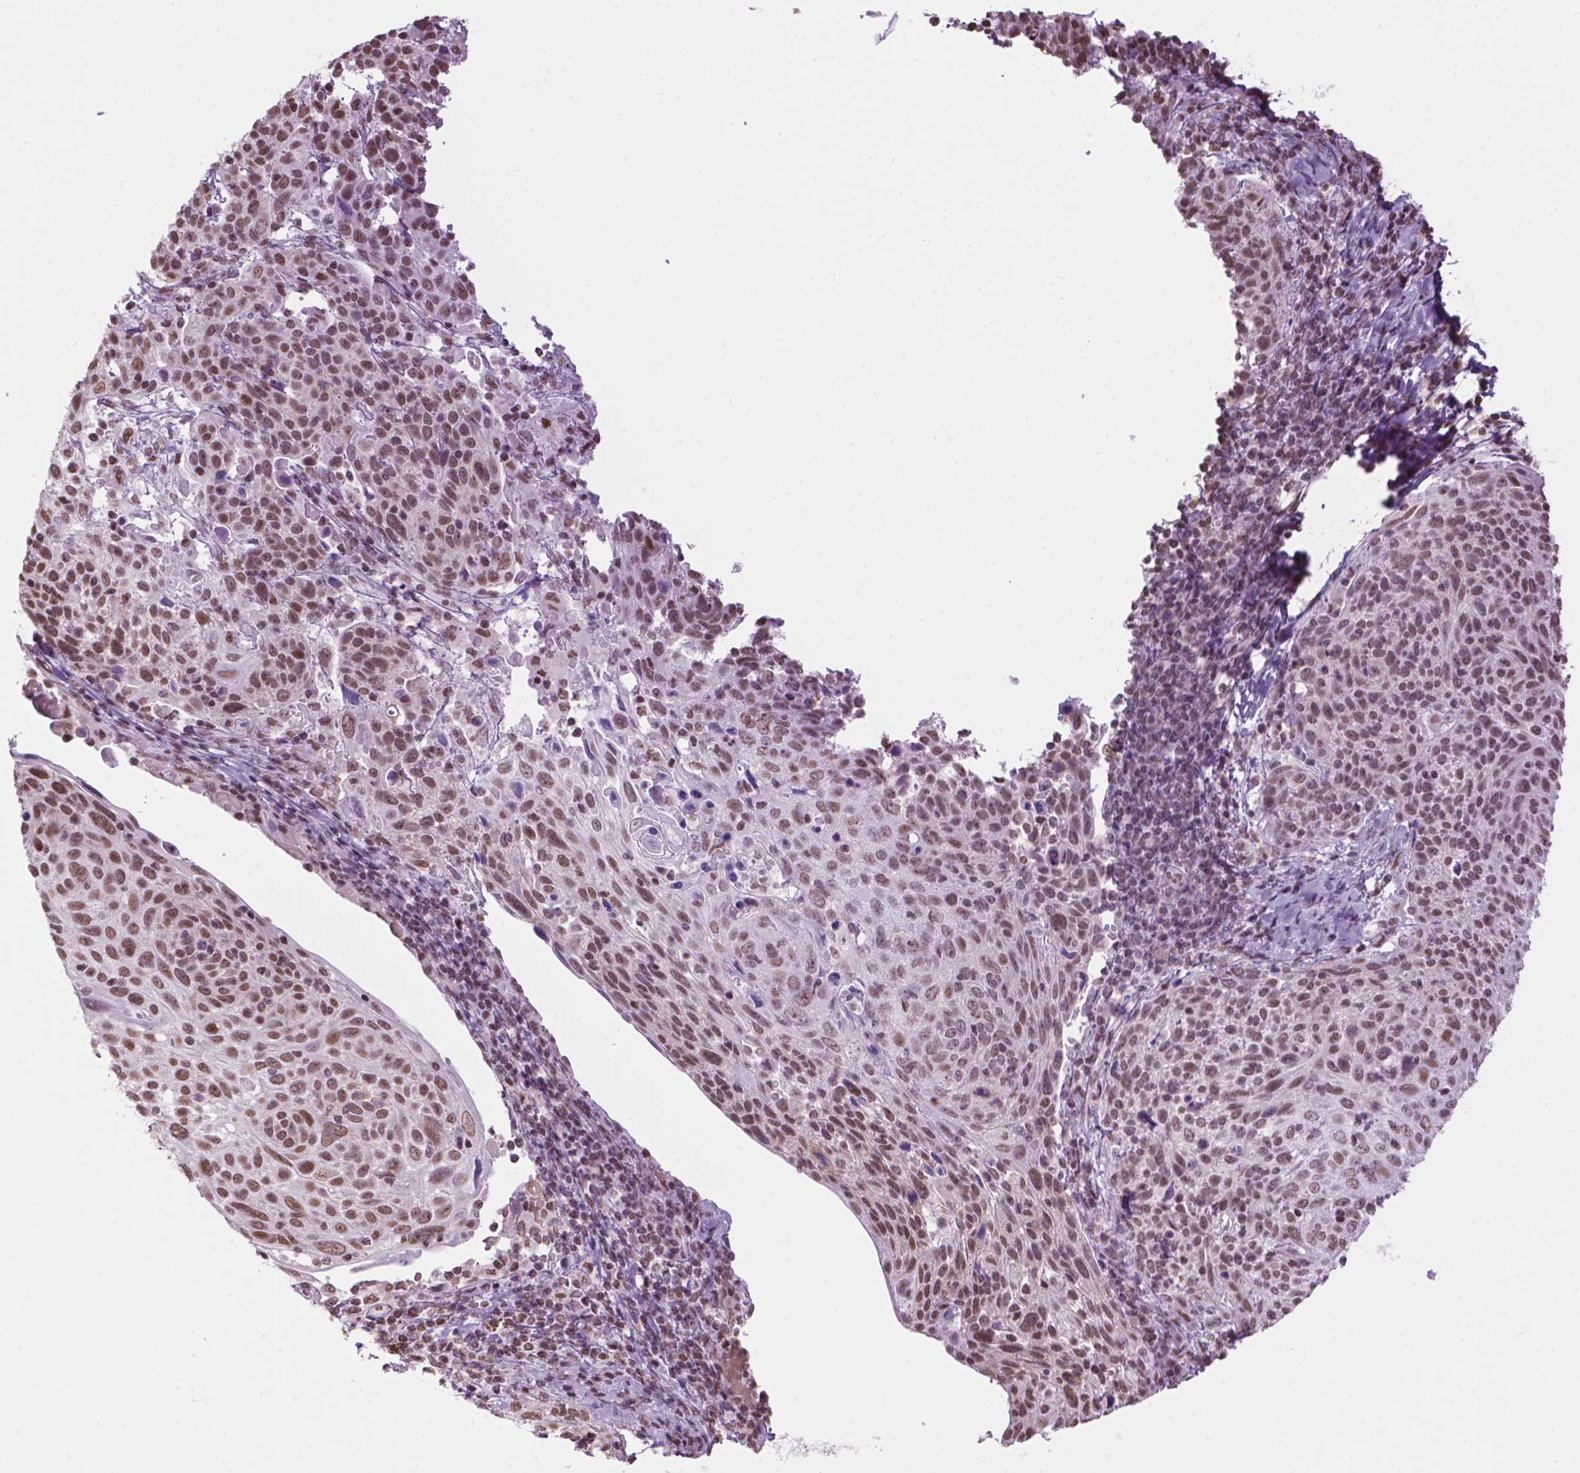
{"staining": {"intensity": "moderate", "quantity": ">75%", "location": "nuclear"}, "tissue": "cervical cancer", "cell_type": "Tumor cells", "image_type": "cancer", "snomed": [{"axis": "morphology", "description": "Squamous cell carcinoma, NOS"}, {"axis": "topography", "description": "Cervix"}], "caption": "IHC of squamous cell carcinoma (cervical) shows medium levels of moderate nuclear expression in approximately >75% of tumor cells.", "gene": "COL23A1", "patient": {"sex": "female", "age": 61}}